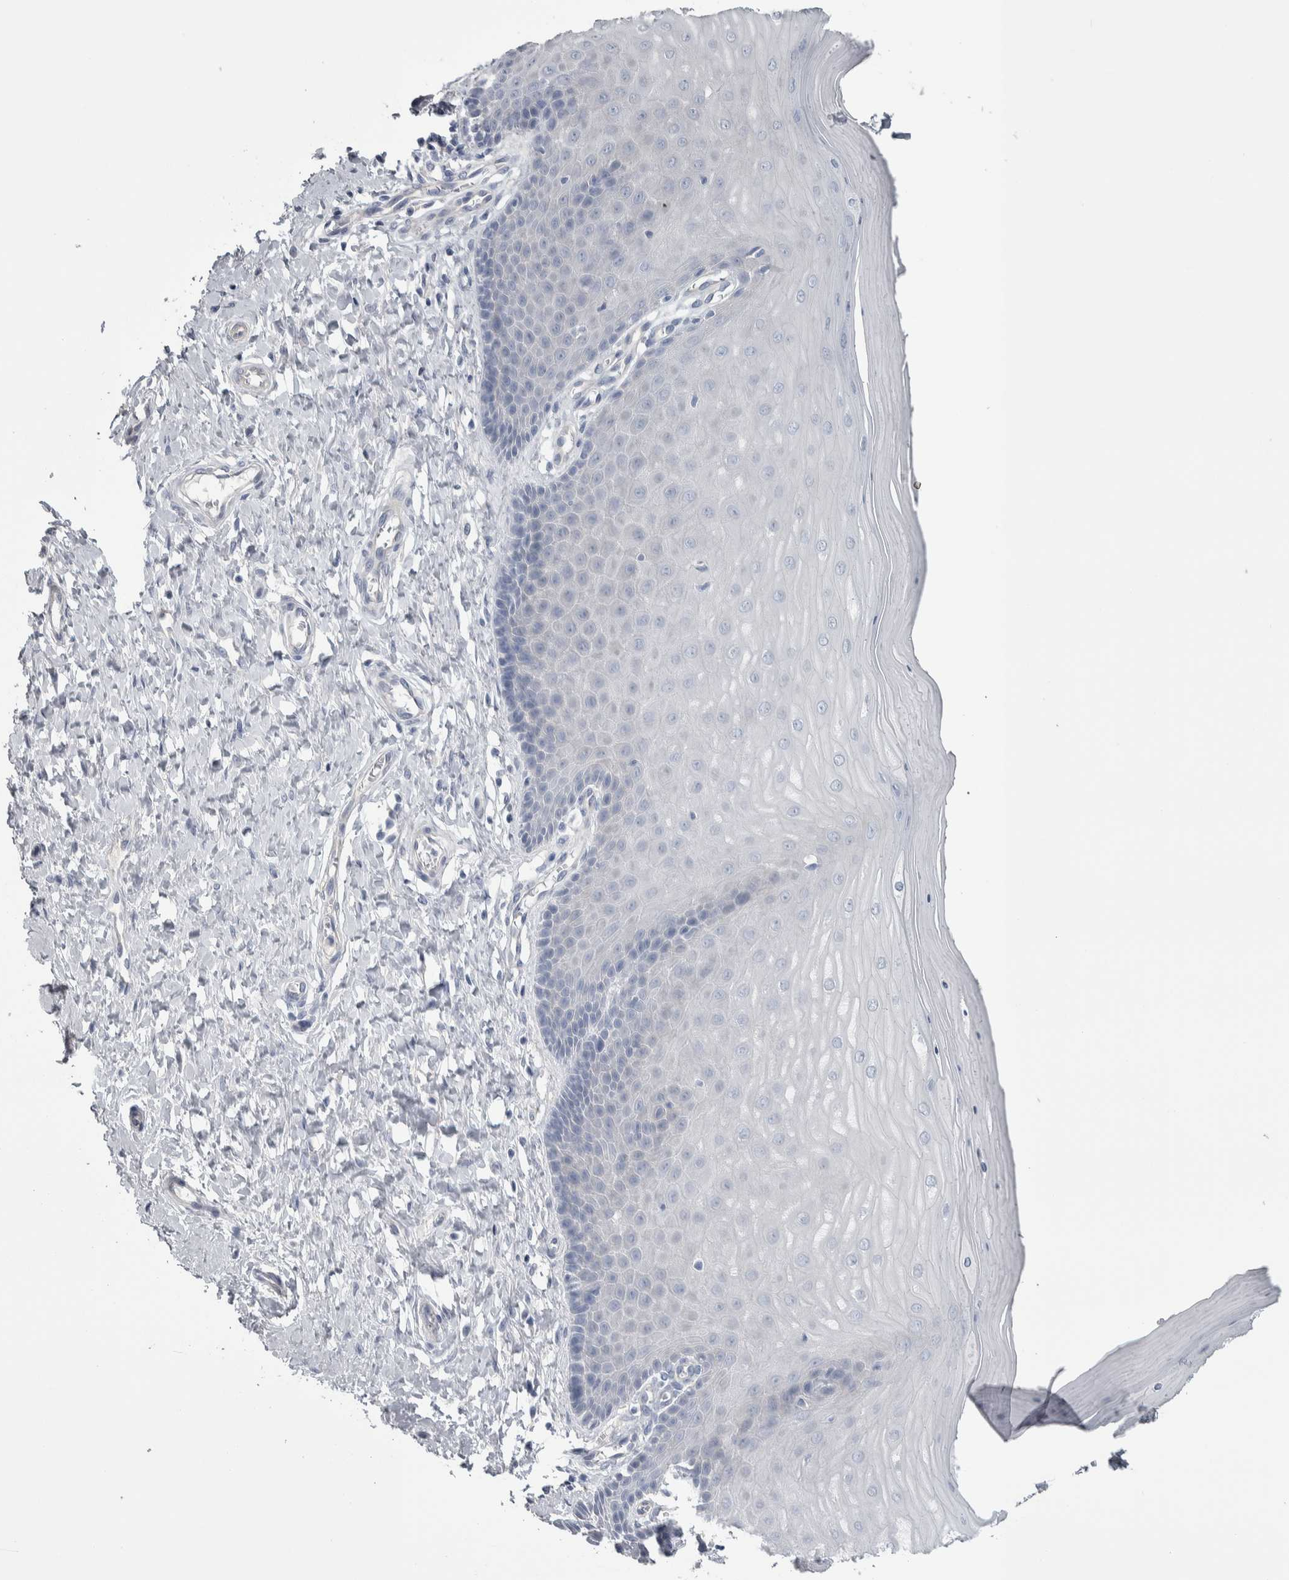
{"staining": {"intensity": "weak", "quantity": ">75%", "location": "cytoplasmic/membranous"}, "tissue": "cervix", "cell_type": "Glandular cells", "image_type": "normal", "snomed": [{"axis": "morphology", "description": "Normal tissue, NOS"}, {"axis": "topography", "description": "Cervix"}], "caption": "Weak cytoplasmic/membranous staining is appreciated in about >75% of glandular cells in benign cervix.", "gene": "GPHN", "patient": {"sex": "female", "age": 55}}